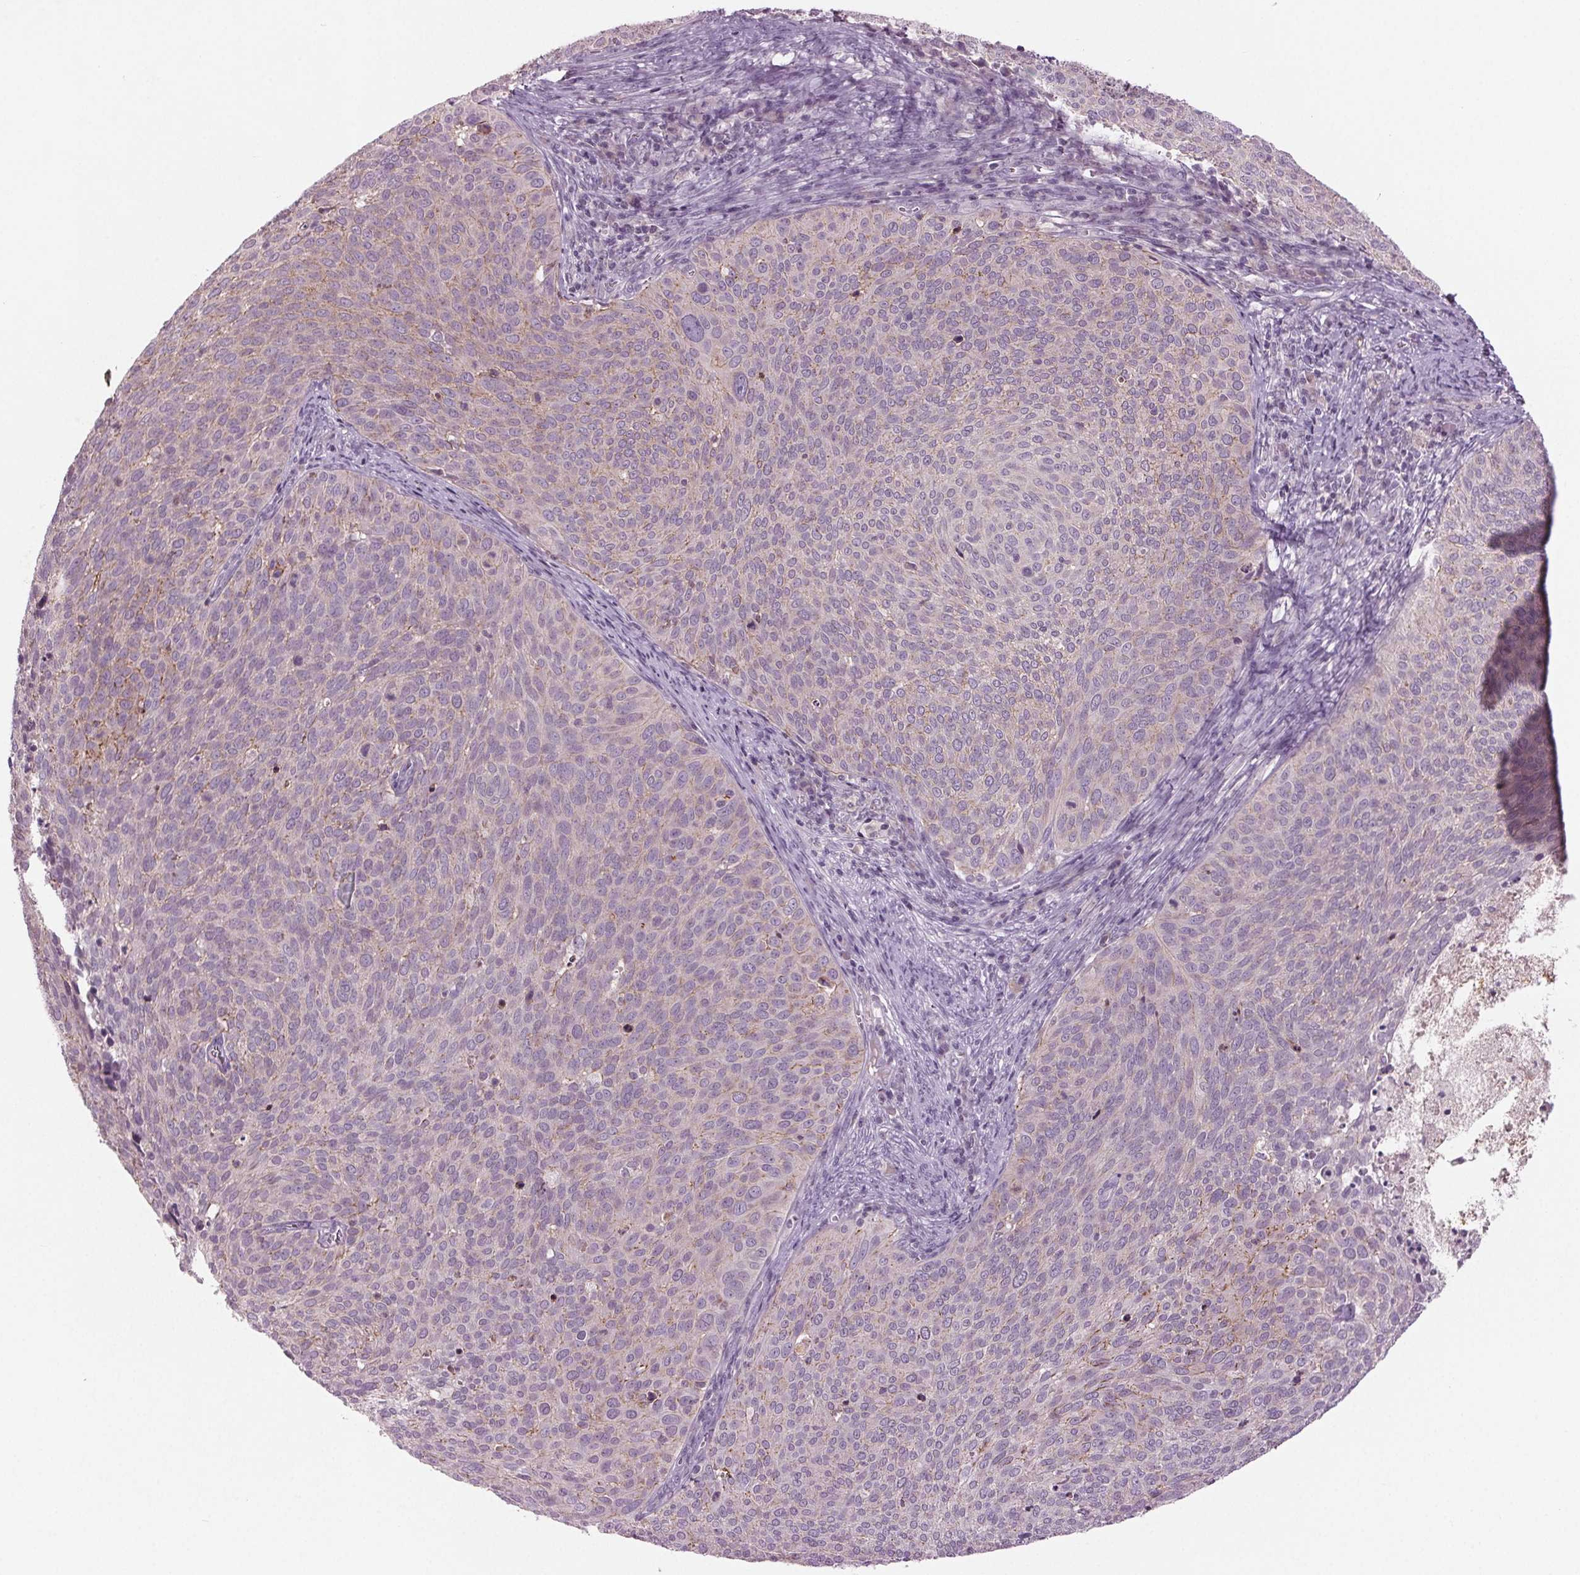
{"staining": {"intensity": "weak", "quantity": "<25%", "location": "cytoplasmic/membranous"}, "tissue": "cervical cancer", "cell_type": "Tumor cells", "image_type": "cancer", "snomed": [{"axis": "morphology", "description": "Squamous cell carcinoma, NOS"}, {"axis": "topography", "description": "Cervix"}], "caption": "Human cervical cancer (squamous cell carcinoma) stained for a protein using immunohistochemistry (IHC) reveals no positivity in tumor cells.", "gene": "BHLHE22", "patient": {"sex": "female", "age": 39}}